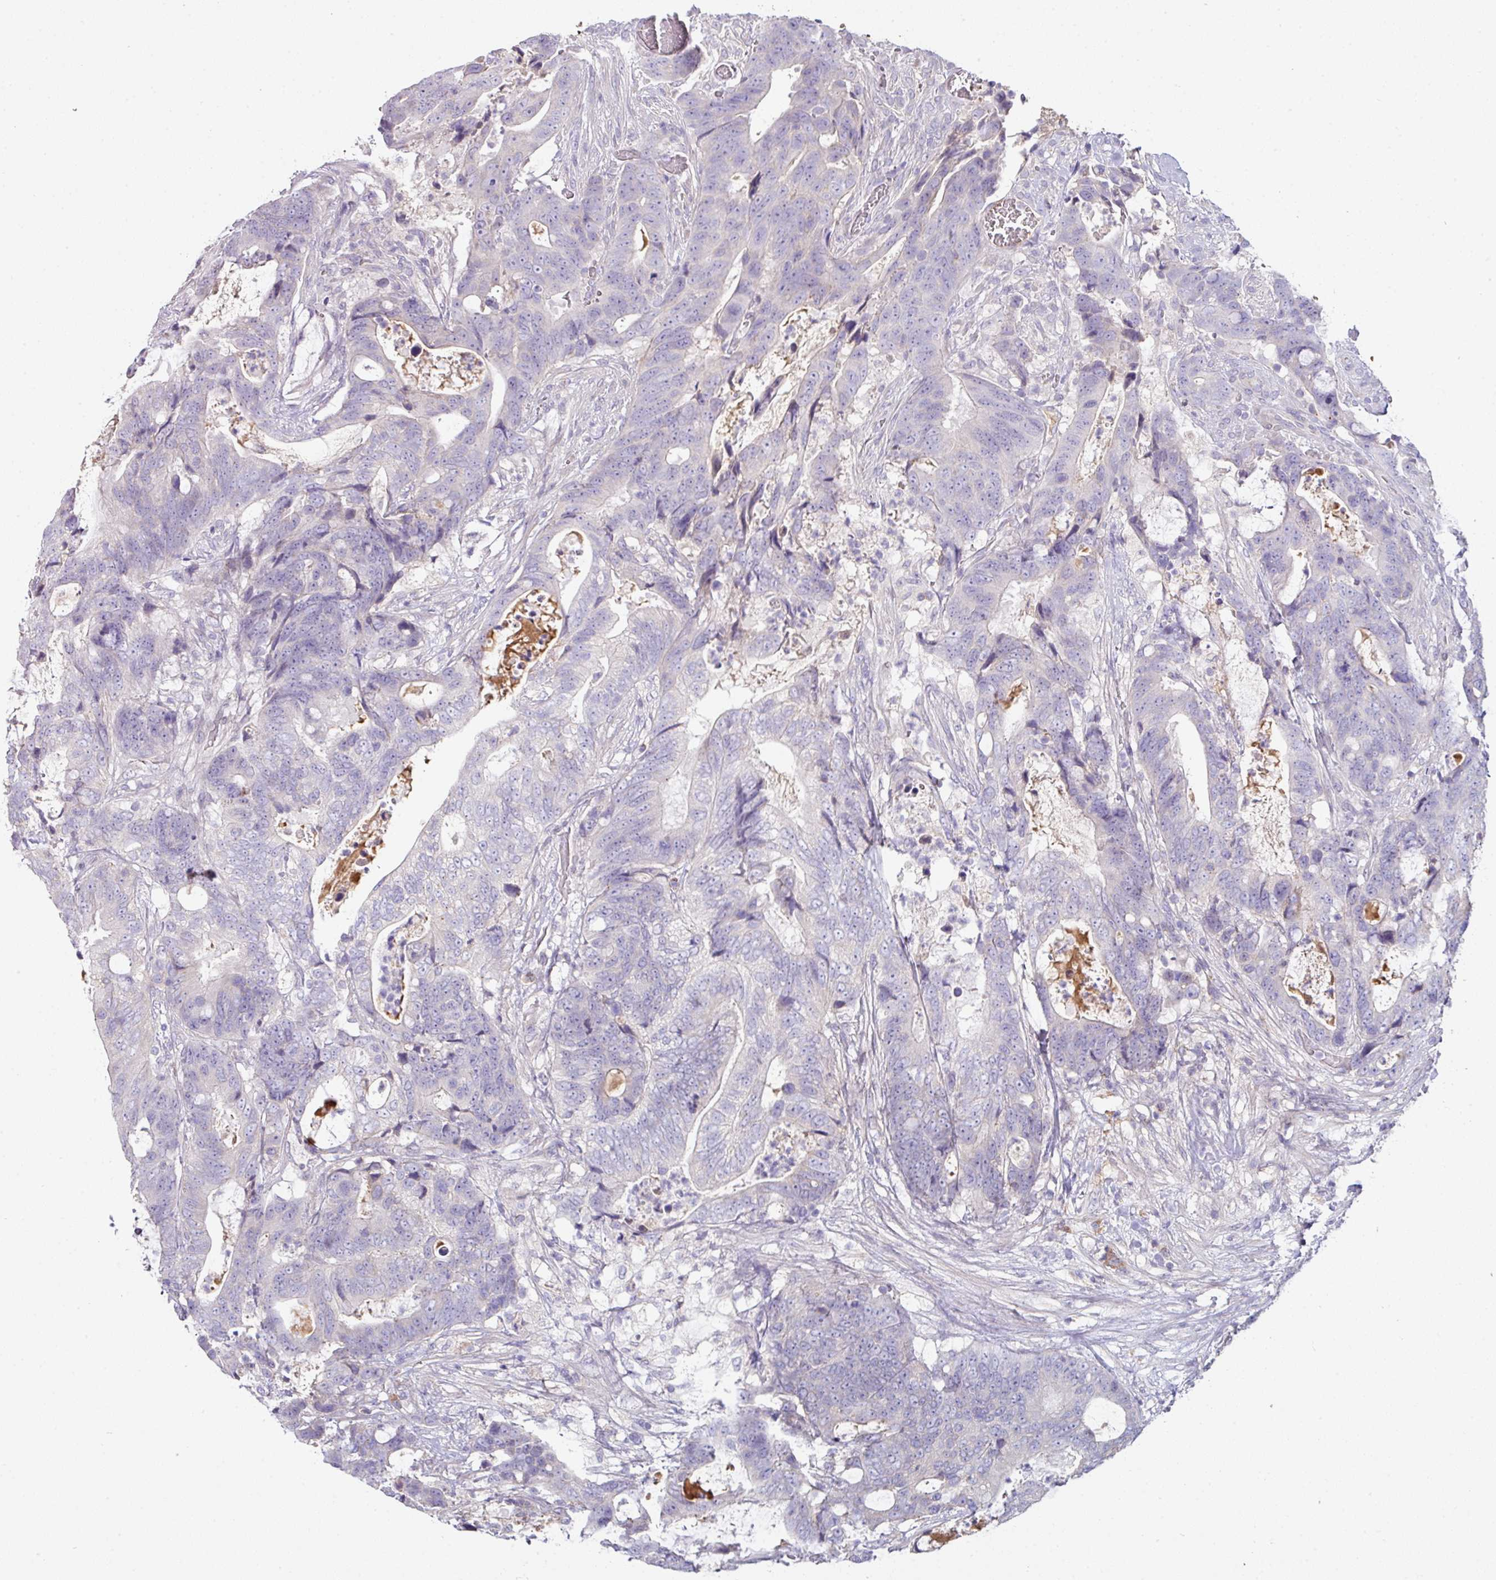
{"staining": {"intensity": "negative", "quantity": "none", "location": "none"}, "tissue": "colorectal cancer", "cell_type": "Tumor cells", "image_type": "cancer", "snomed": [{"axis": "morphology", "description": "Adenocarcinoma, NOS"}, {"axis": "topography", "description": "Colon"}], "caption": "Immunohistochemistry photomicrograph of colorectal cancer (adenocarcinoma) stained for a protein (brown), which reveals no expression in tumor cells.", "gene": "SLAMF6", "patient": {"sex": "female", "age": 82}}